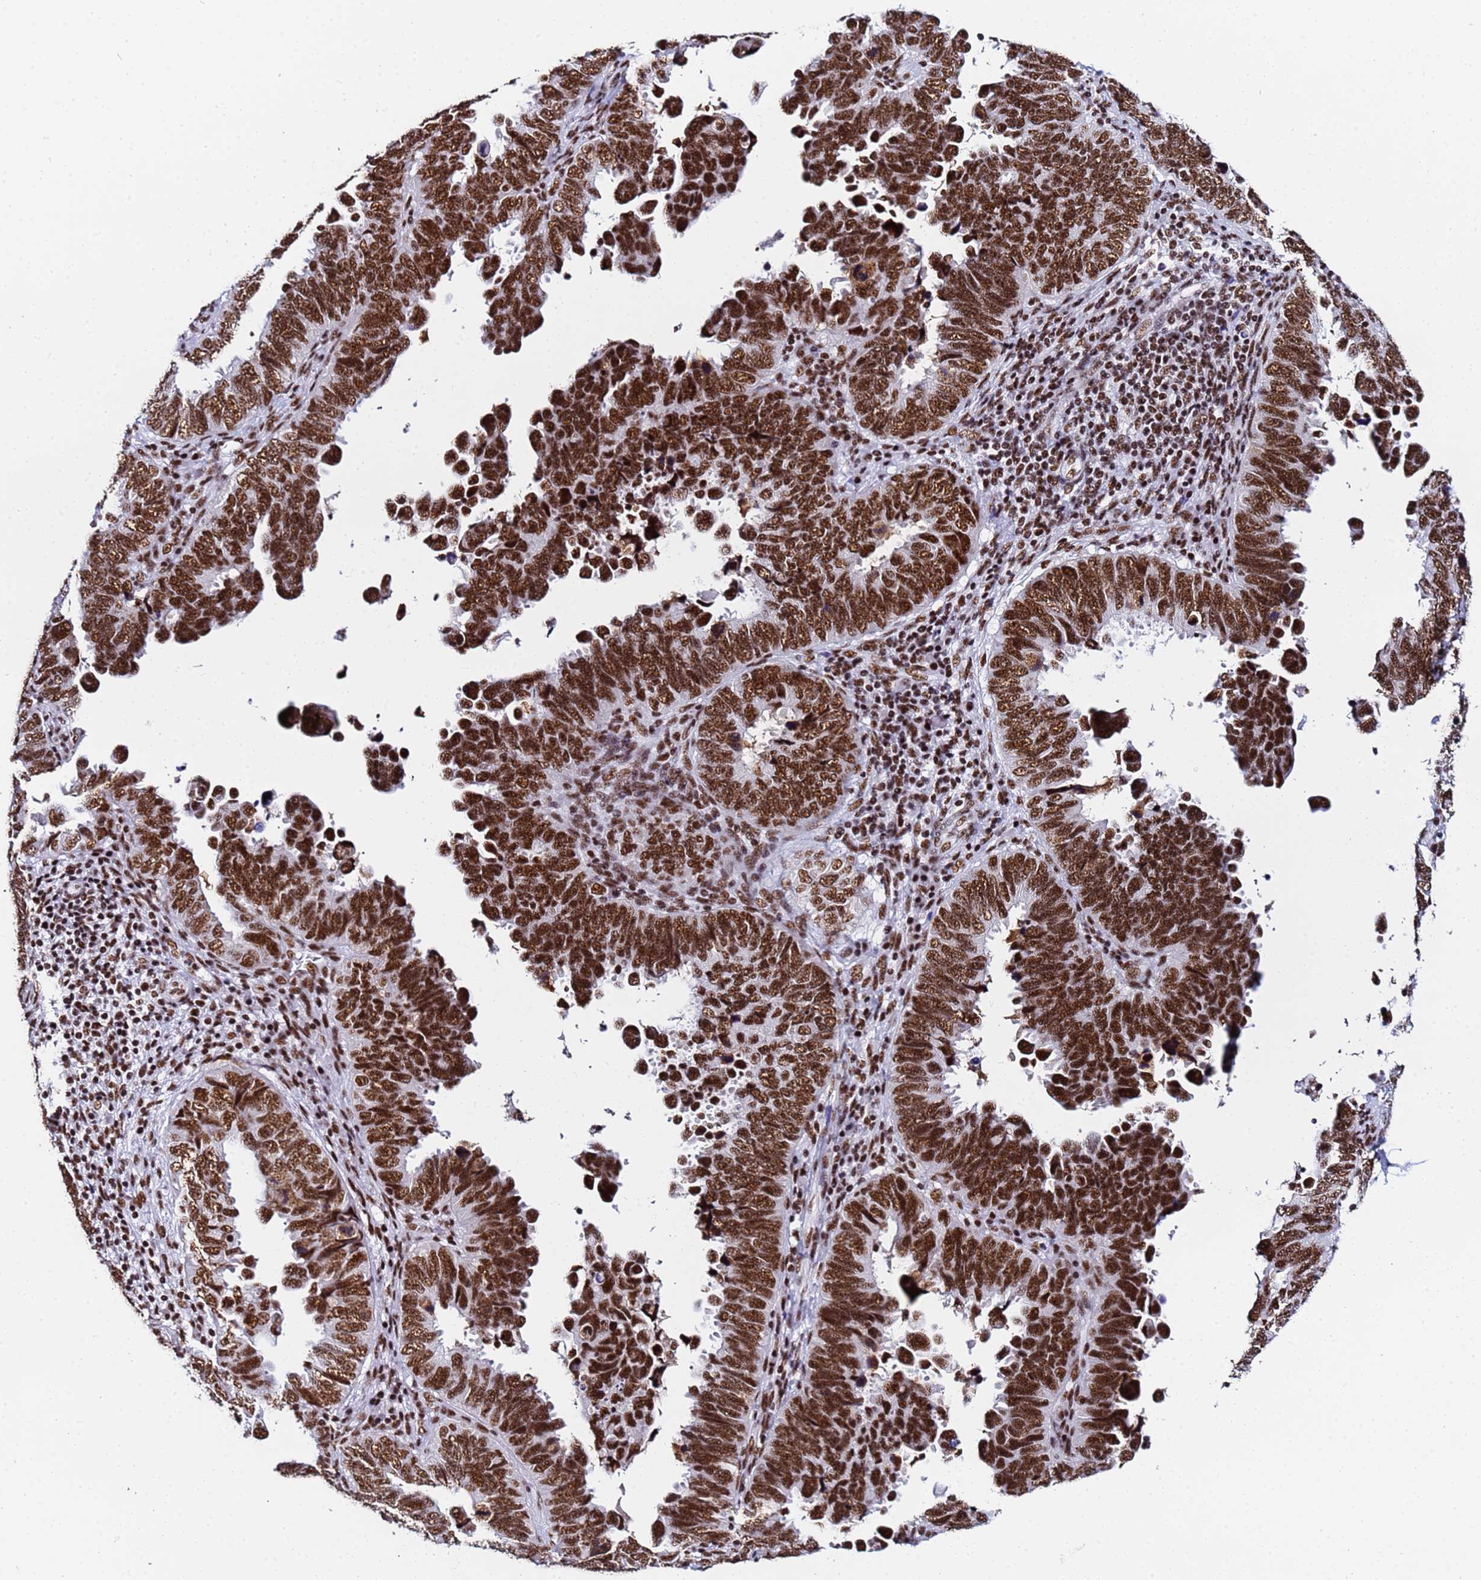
{"staining": {"intensity": "strong", "quantity": ">75%", "location": "nuclear"}, "tissue": "endometrial cancer", "cell_type": "Tumor cells", "image_type": "cancer", "snomed": [{"axis": "morphology", "description": "Adenocarcinoma, NOS"}, {"axis": "topography", "description": "Endometrium"}], "caption": "Immunohistochemistry (IHC) (DAB (3,3'-diaminobenzidine)) staining of adenocarcinoma (endometrial) reveals strong nuclear protein positivity in approximately >75% of tumor cells.", "gene": "SNRPA1", "patient": {"sex": "female", "age": 79}}